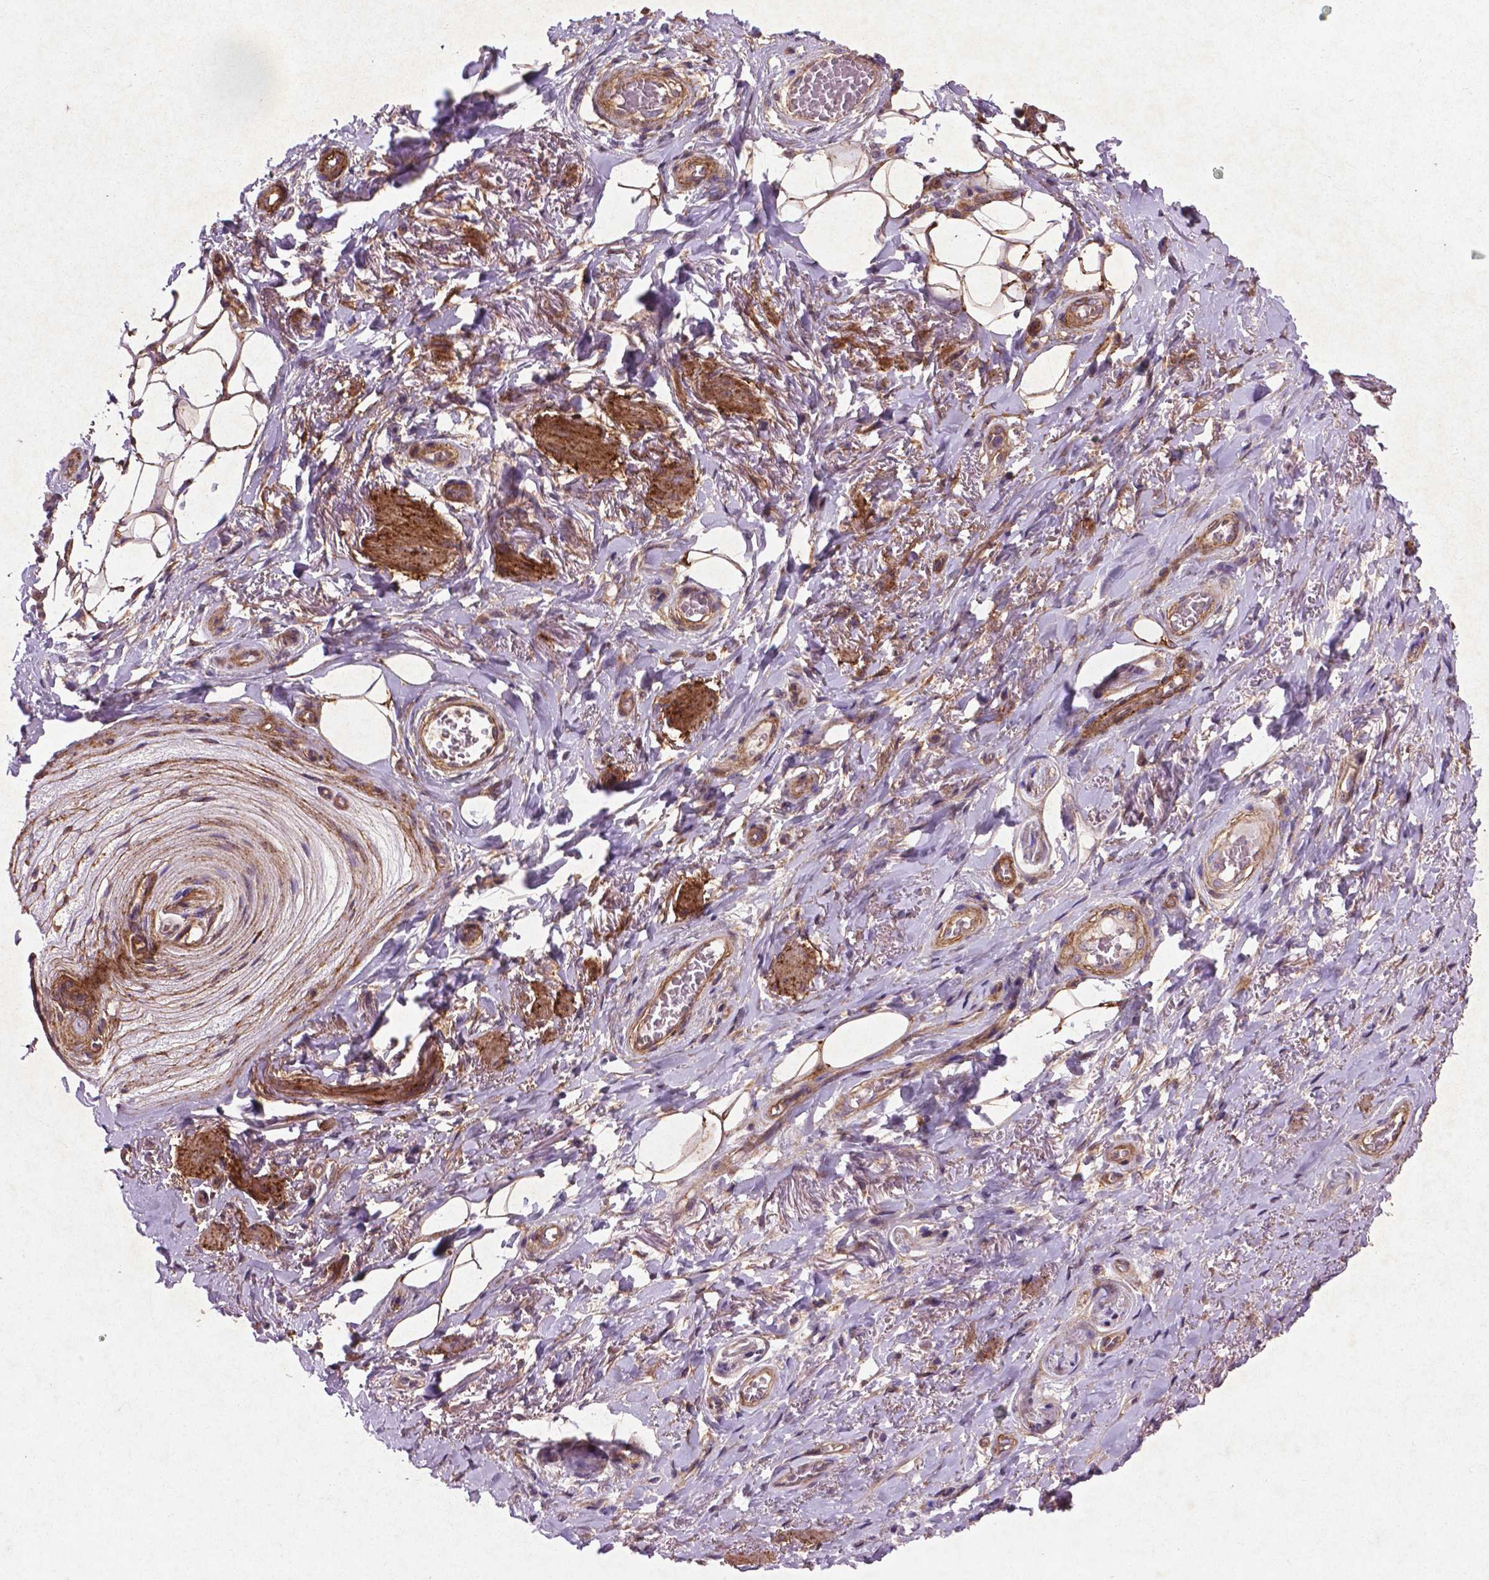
{"staining": {"intensity": "moderate", "quantity": ">75%", "location": "cytoplasmic/membranous"}, "tissue": "adipose tissue", "cell_type": "Adipocytes", "image_type": "normal", "snomed": [{"axis": "morphology", "description": "Normal tissue, NOS"}, {"axis": "topography", "description": "Anal"}, {"axis": "topography", "description": "Peripheral nerve tissue"}], "caption": "Adipose tissue stained for a protein (brown) reveals moderate cytoplasmic/membranous positive positivity in about >75% of adipocytes.", "gene": "RRAS", "patient": {"sex": "male", "age": 53}}